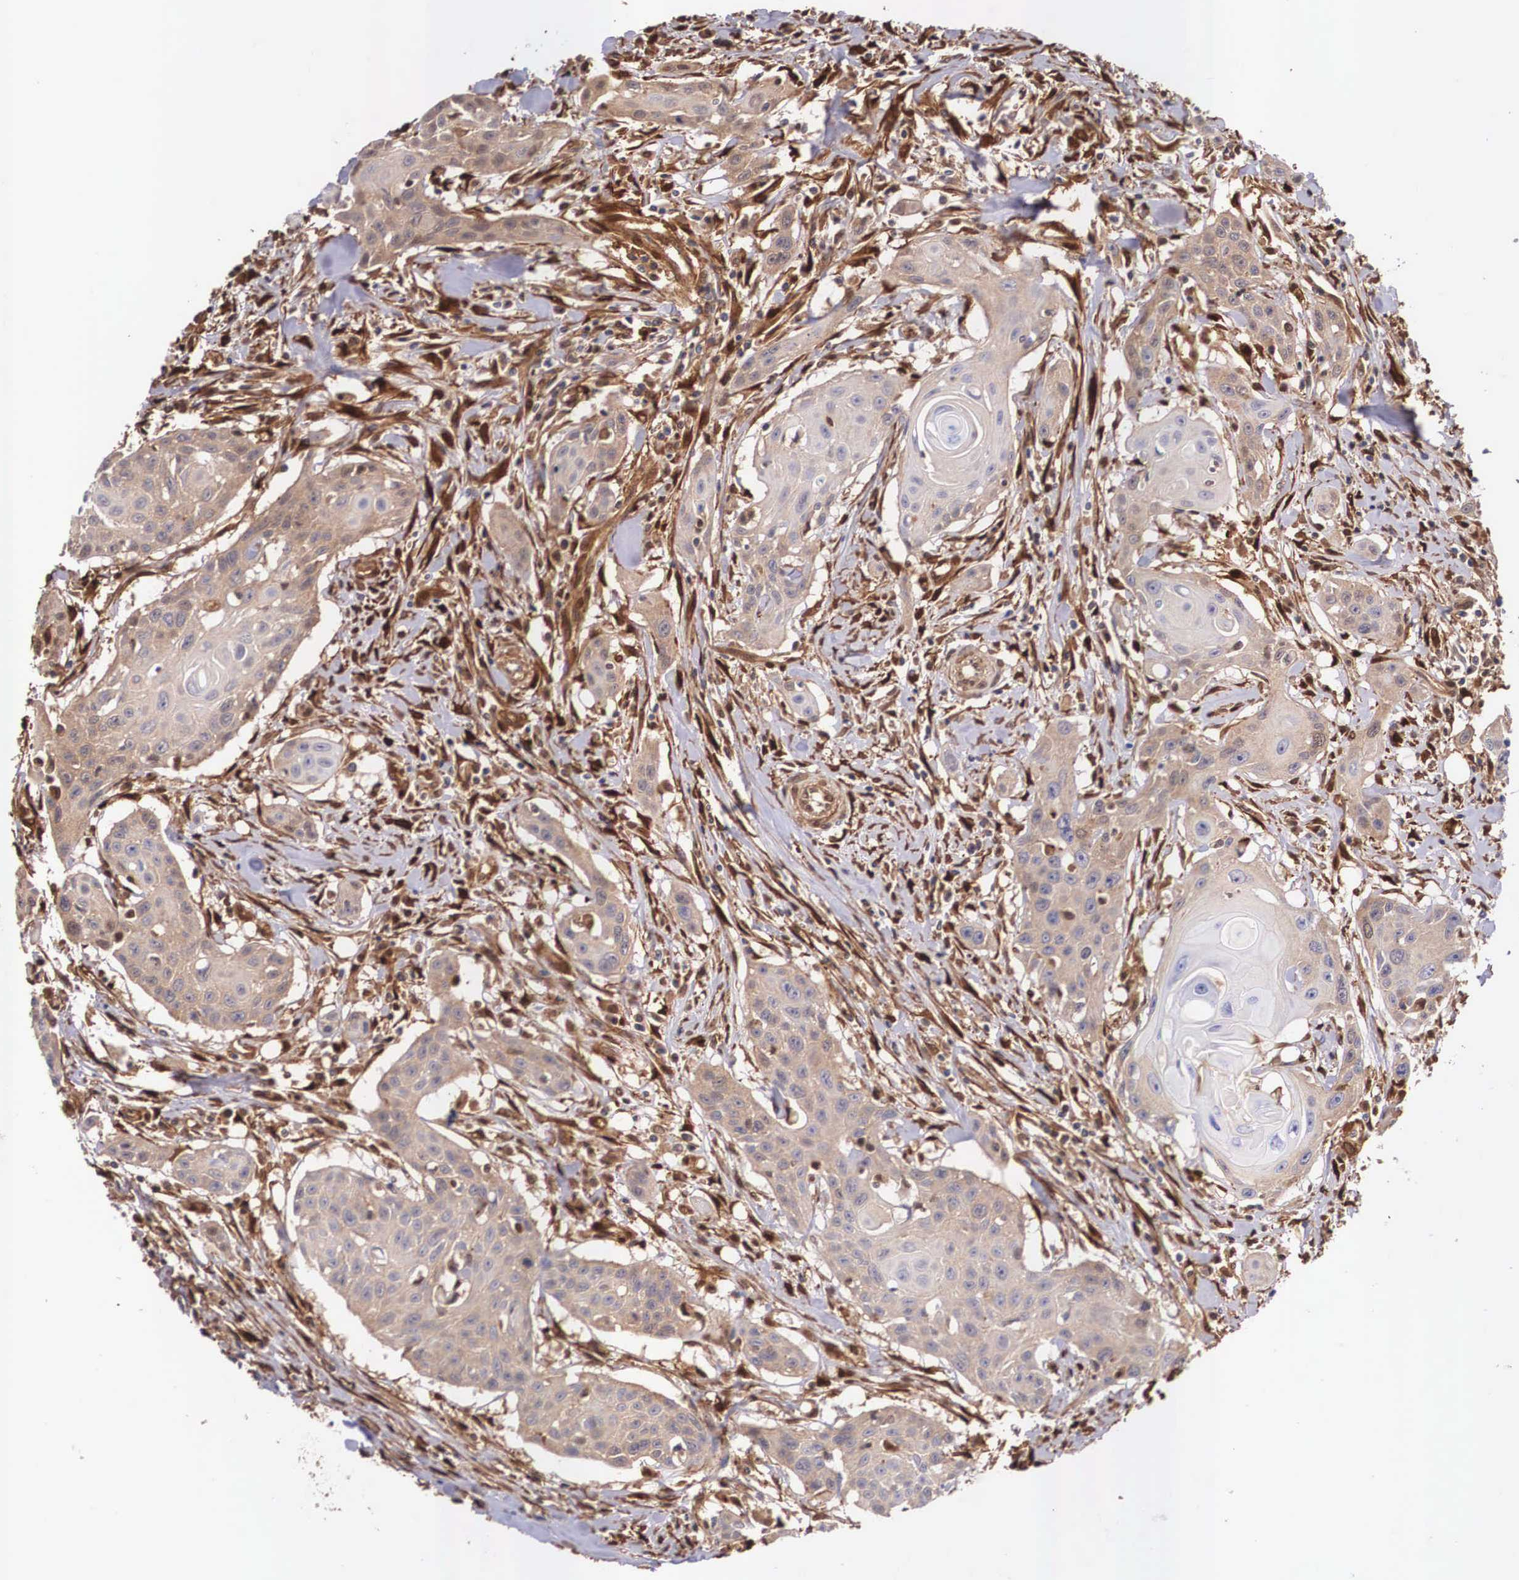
{"staining": {"intensity": "weak", "quantity": "25%-75%", "location": "cytoplasmic/membranous"}, "tissue": "head and neck cancer", "cell_type": "Tumor cells", "image_type": "cancer", "snomed": [{"axis": "morphology", "description": "Squamous cell carcinoma, NOS"}, {"axis": "morphology", "description": "Squamous cell carcinoma, metastatic, NOS"}, {"axis": "topography", "description": "Lymph node"}, {"axis": "topography", "description": "Salivary gland"}, {"axis": "topography", "description": "Head-Neck"}], "caption": "Weak cytoplasmic/membranous expression is present in about 25%-75% of tumor cells in squamous cell carcinoma (head and neck). (Stains: DAB (3,3'-diaminobenzidine) in brown, nuclei in blue, Microscopy: brightfield microscopy at high magnification).", "gene": "LGALS1", "patient": {"sex": "female", "age": 74}}